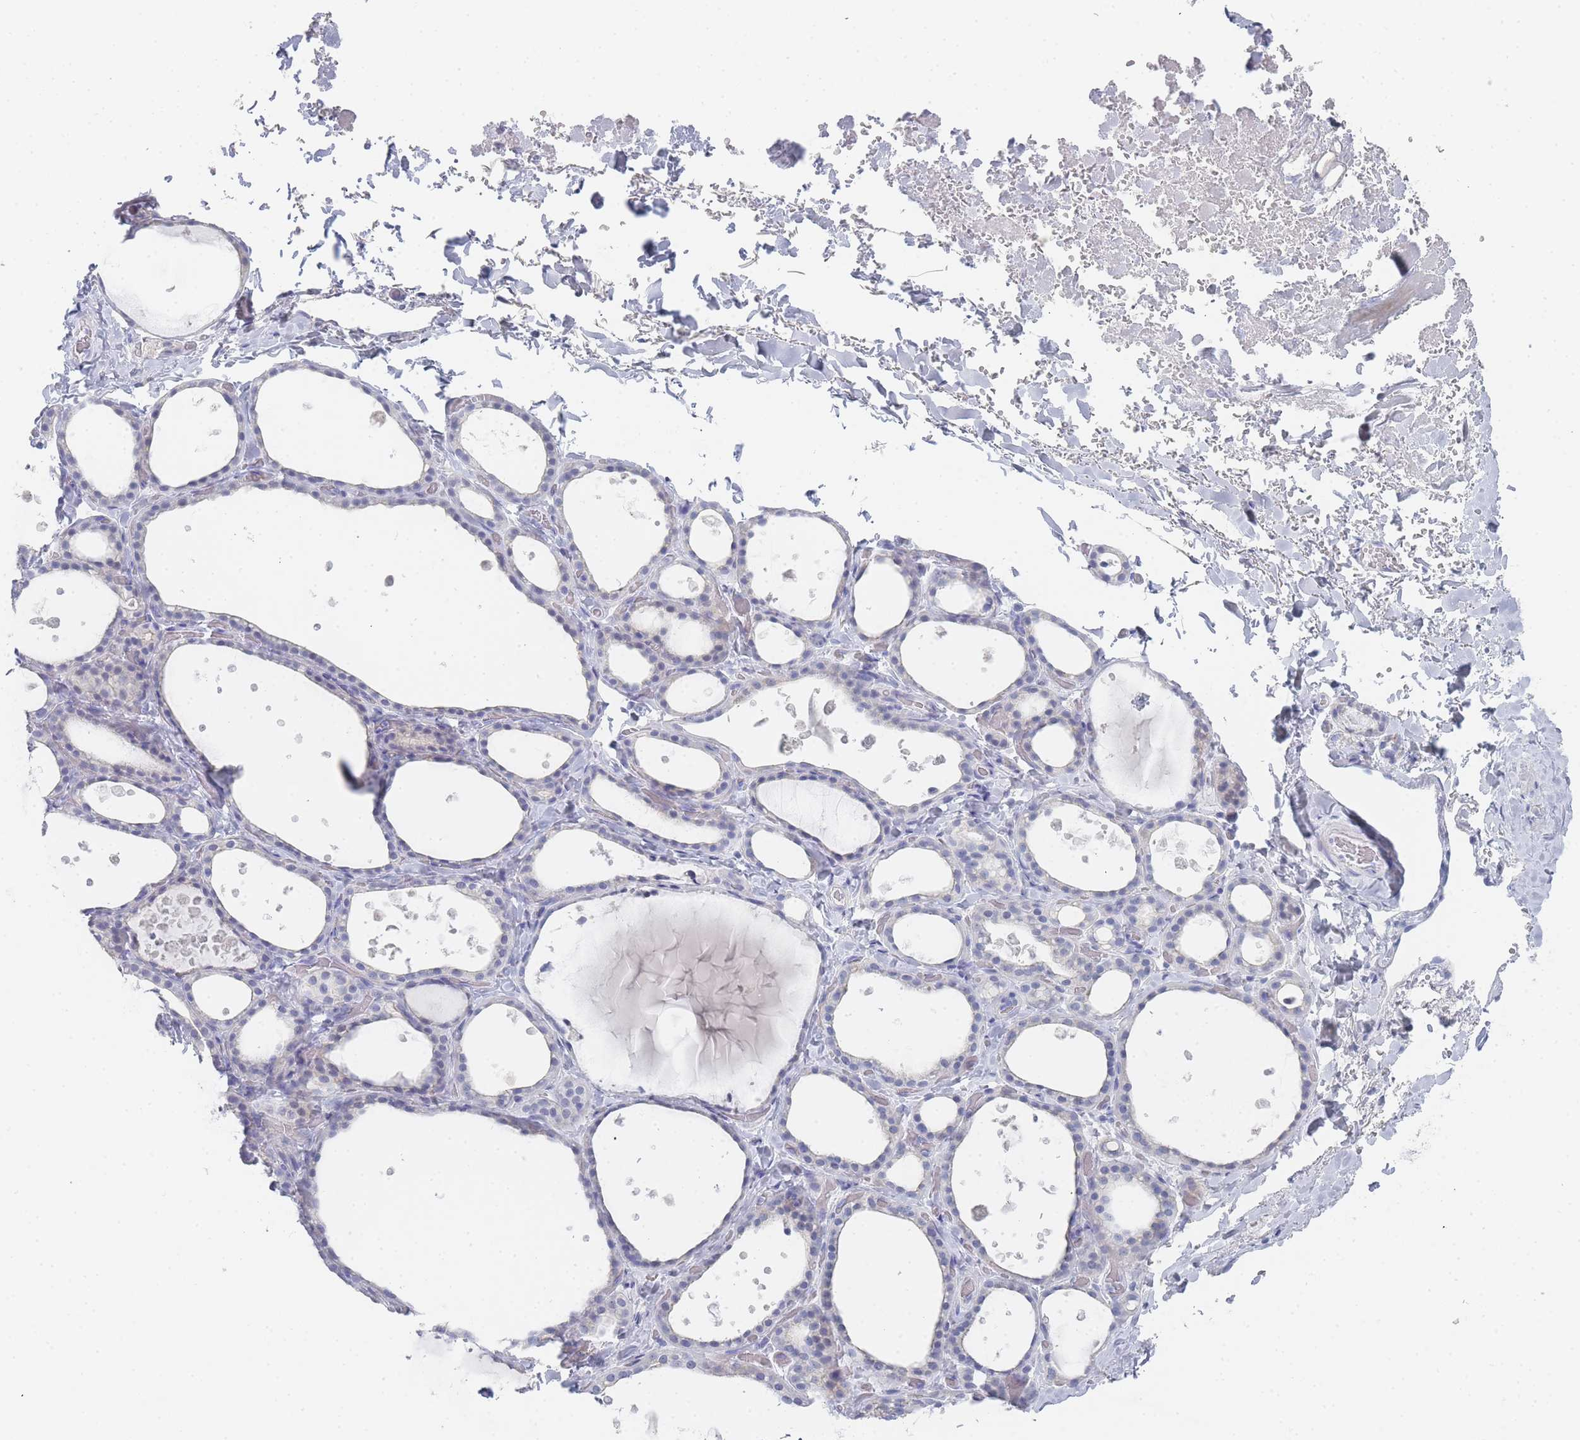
{"staining": {"intensity": "negative", "quantity": "none", "location": "none"}, "tissue": "thyroid gland", "cell_type": "Glandular cells", "image_type": "normal", "snomed": [{"axis": "morphology", "description": "Normal tissue, NOS"}, {"axis": "topography", "description": "Thyroid gland"}], "caption": "The image displays no significant expression in glandular cells of thyroid gland. (DAB IHC visualized using brightfield microscopy, high magnification).", "gene": "IMPG1", "patient": {"sex": "female", "age": 44}}